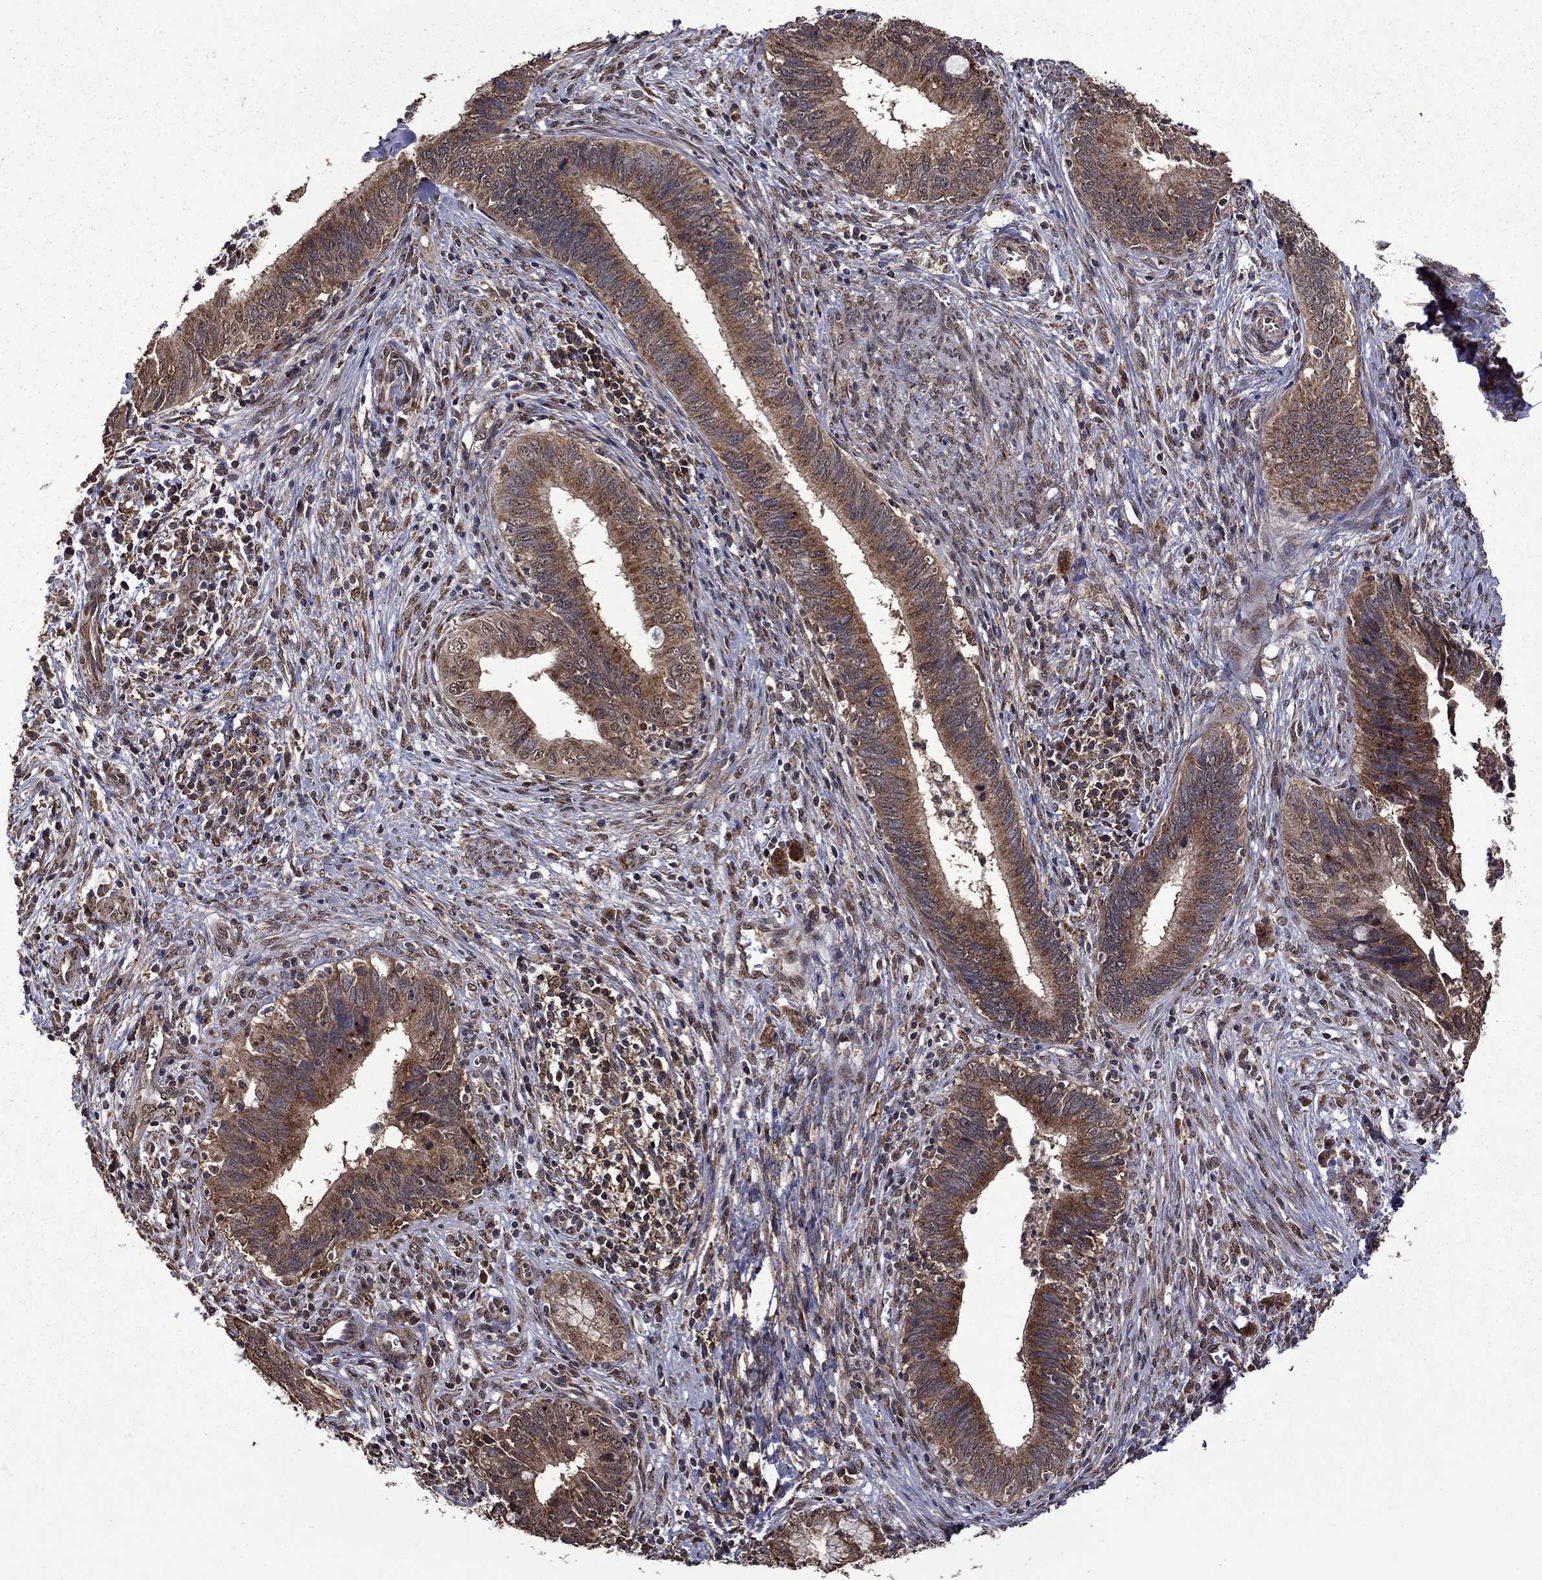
{"staining": {"intensity": "moderate", "quantity": ">75%", "location": "cytoplasmic/membranous"}, "tissue": "cervical cancer", "cell_type": "Tumor cells", "image_type": "cancer", "snomed": [{"axis": "morphology", "description": "Adenocarcinoma, NOS"}, {"axis": "topography", "description": "Cervix"}], "caption": "Adenocarcinoma (cervical) tissue exhibits moderate cytoplasmic/membranous staining in approximately >75% of tumor cells, visualized by immunohistochemistry.", "gene": "ITM2B", "patient": {"sex": "female", "age": 42}}